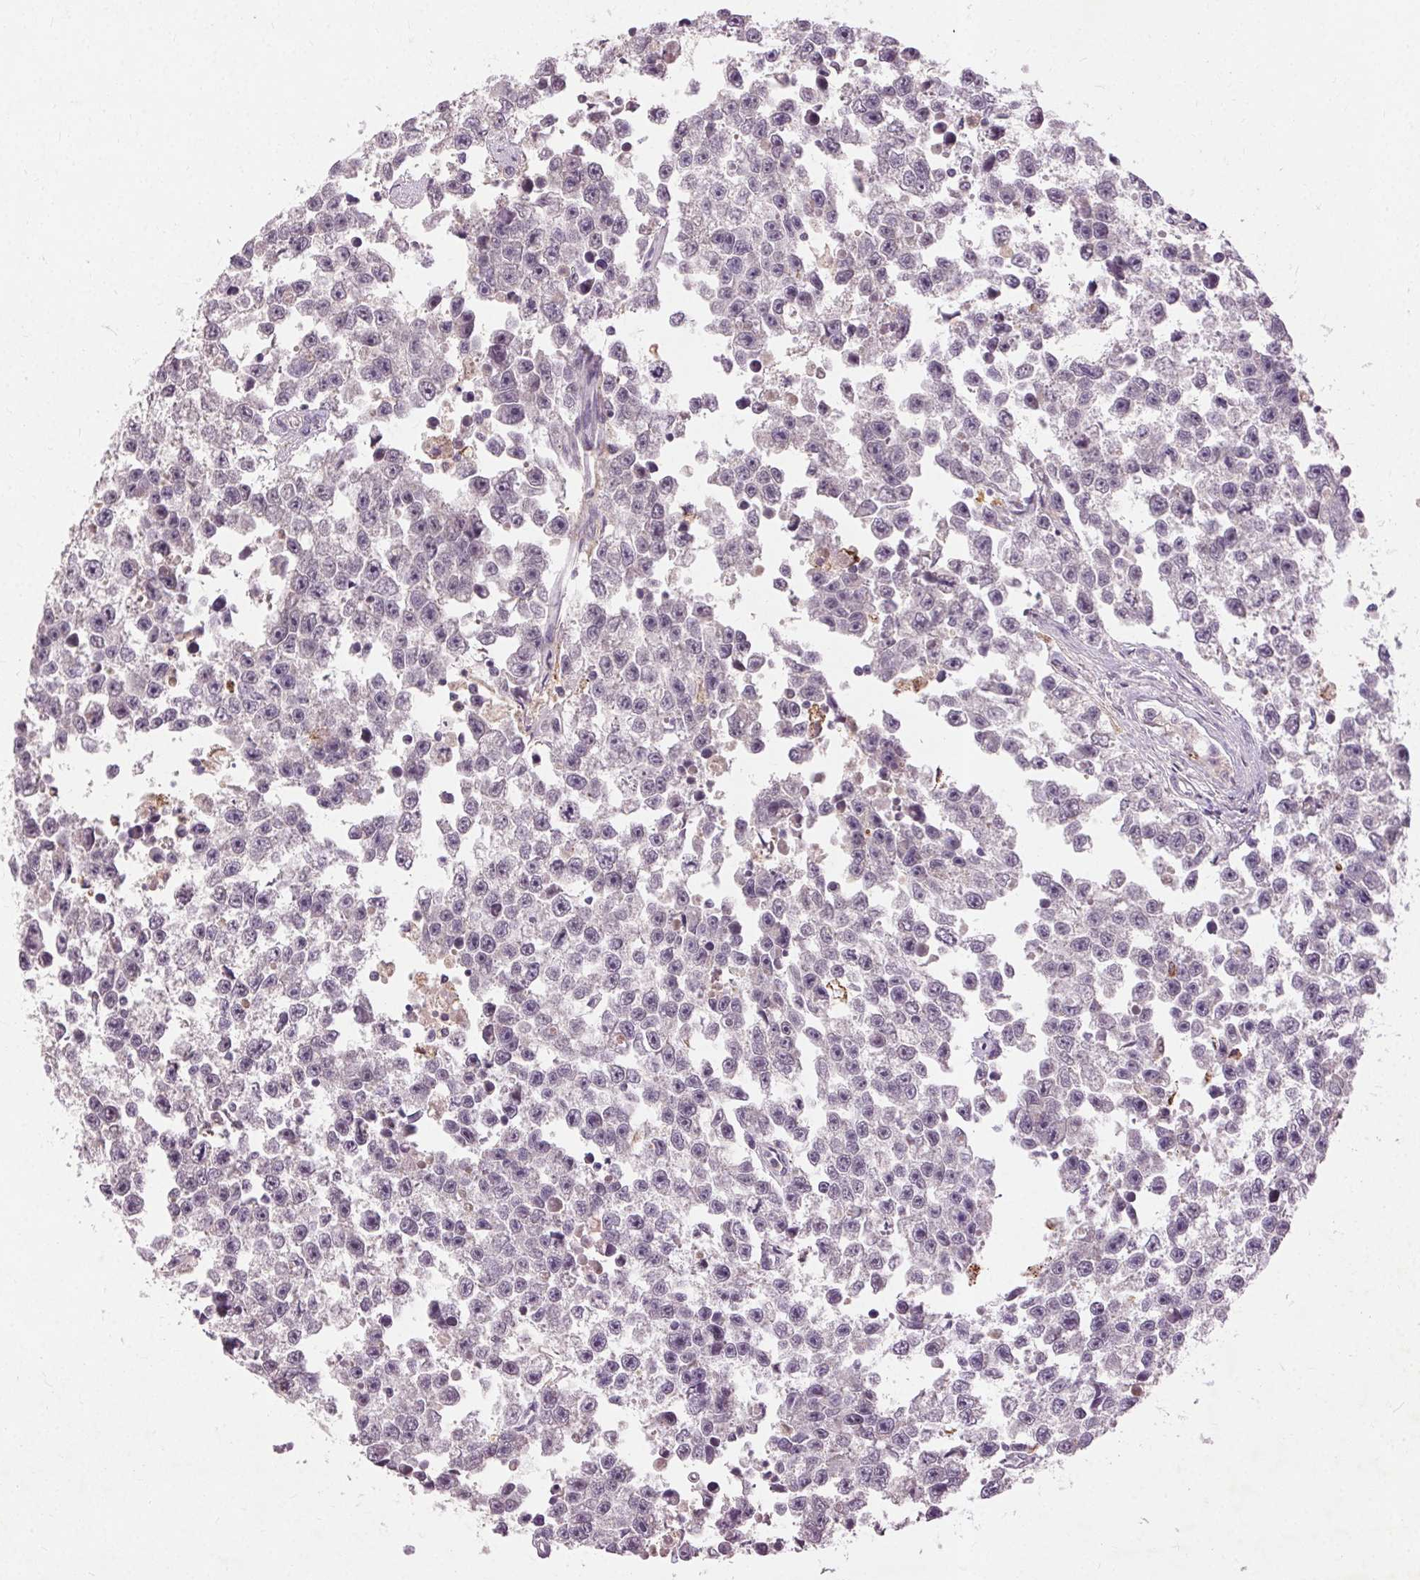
{"staining": {"intensity": "negative", "quantity": "none", "location": "none"}, "tissue": "testis cancer", "cell_type": "Tumor cells", "image_type": "cancer", "snomed": [{"axis": "morphology", "description": "Seminoma, NOS"}, {"axis": "topography", "description": "Testis"}], "caption": "The immunohistochemistry photomicrograph has no significant expression in tumor cells of testis cancer (seminoma) tissue. (DAB (3,3'-diaminobenzidine) IHC visualized using brightfield microscopy, high magnification).", "gene": "REP15", "patient": {"sex": "male", "age": 26}}